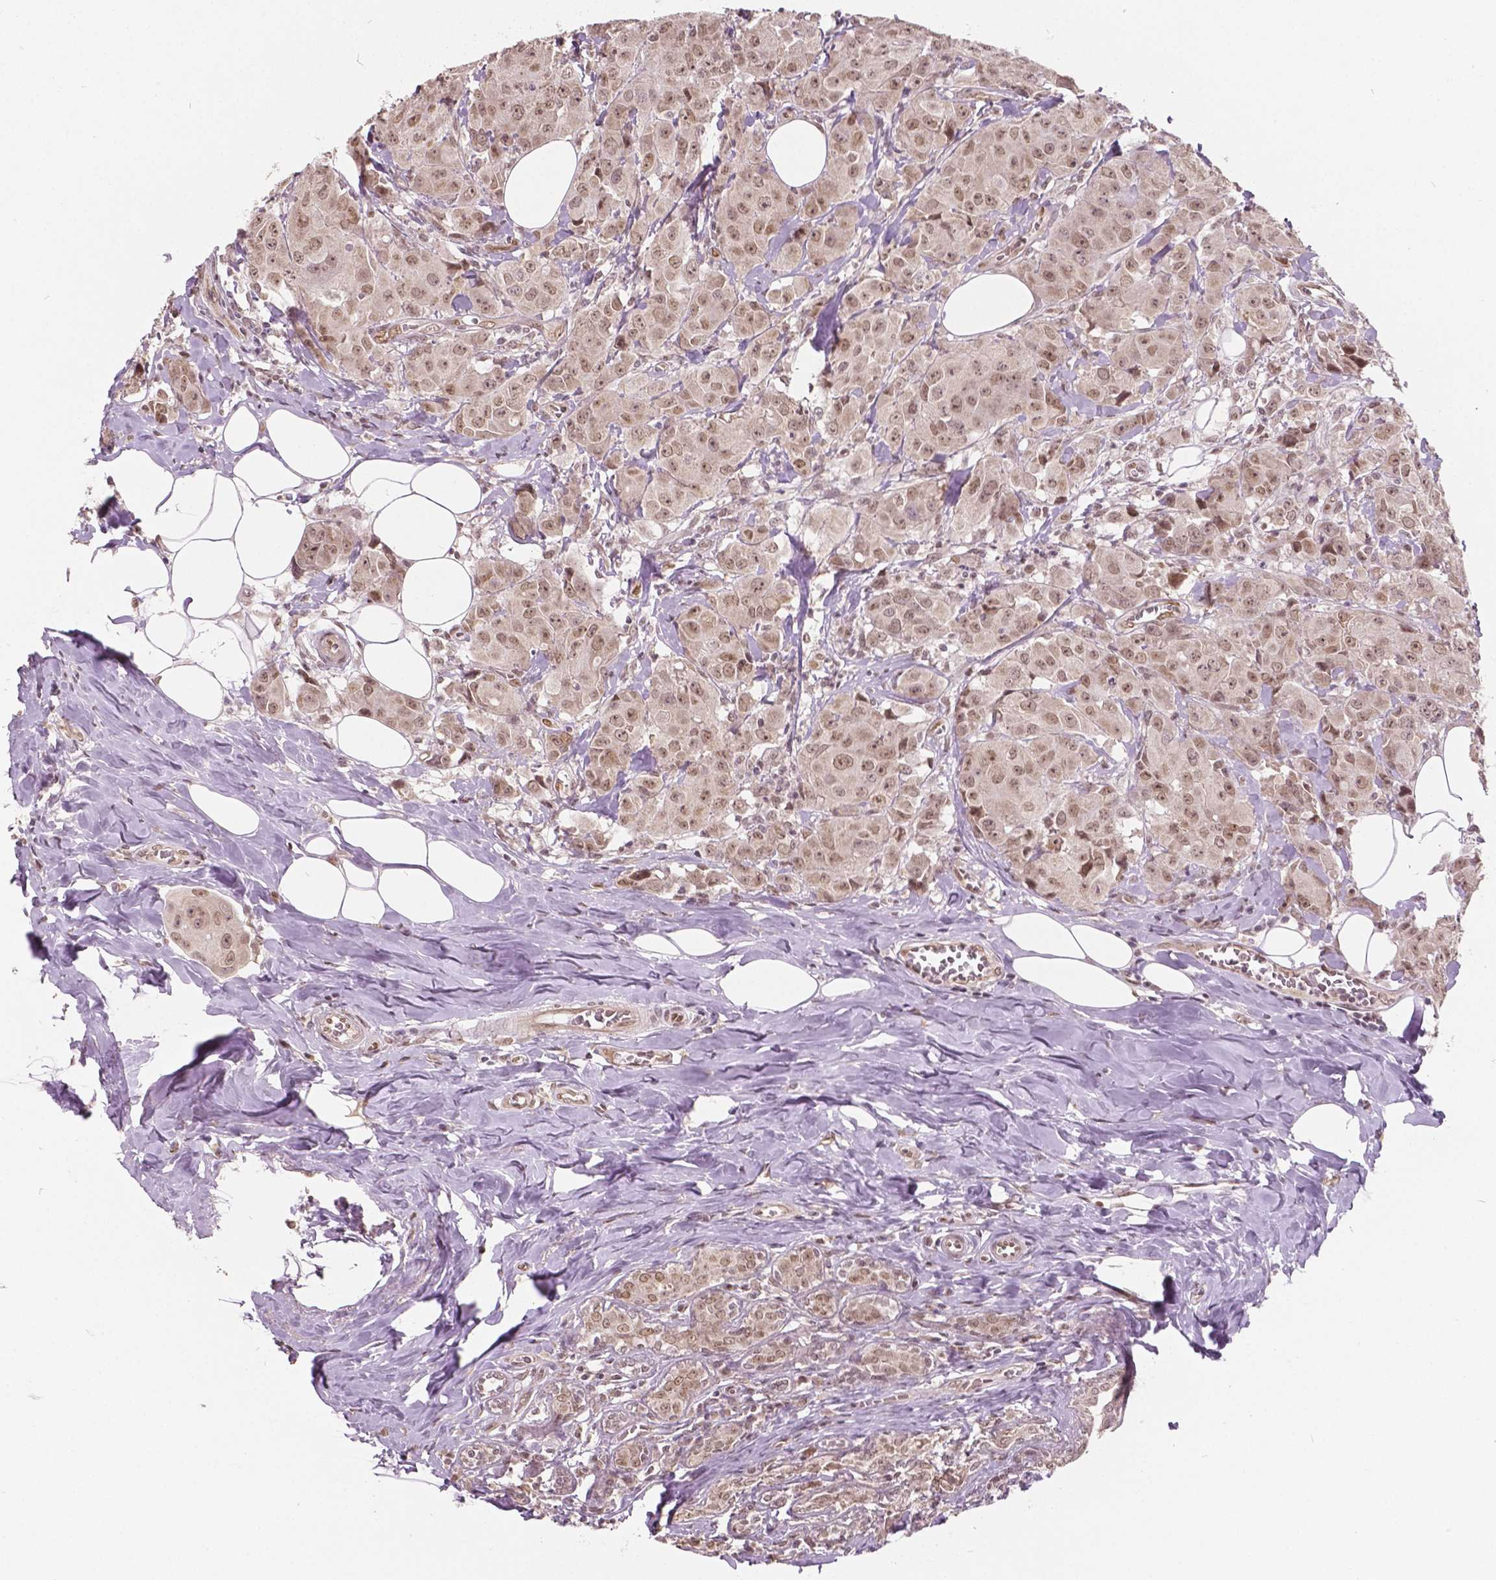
{"staining": {"intensity": "weak", "quantity": ">75%", "location": "nuclear"}, "tissue": "breast cancer", "cell_type": "Tumor cells", "image_type": "cancer", "snomed": [{"axis": "morphology", "description": "Normal tissue, NOS"}, {"axis": "morphology", "description": "Duct carcinoma"}, {"axis": "topography", "description": "Breast"}], "caption": "A photomicrograph of breast cancer stained for a protein shows weak nuclear brown staining in tumor cells.", "gene": "HMBOX1", "patient": {"sex": "female", "age": 43}}